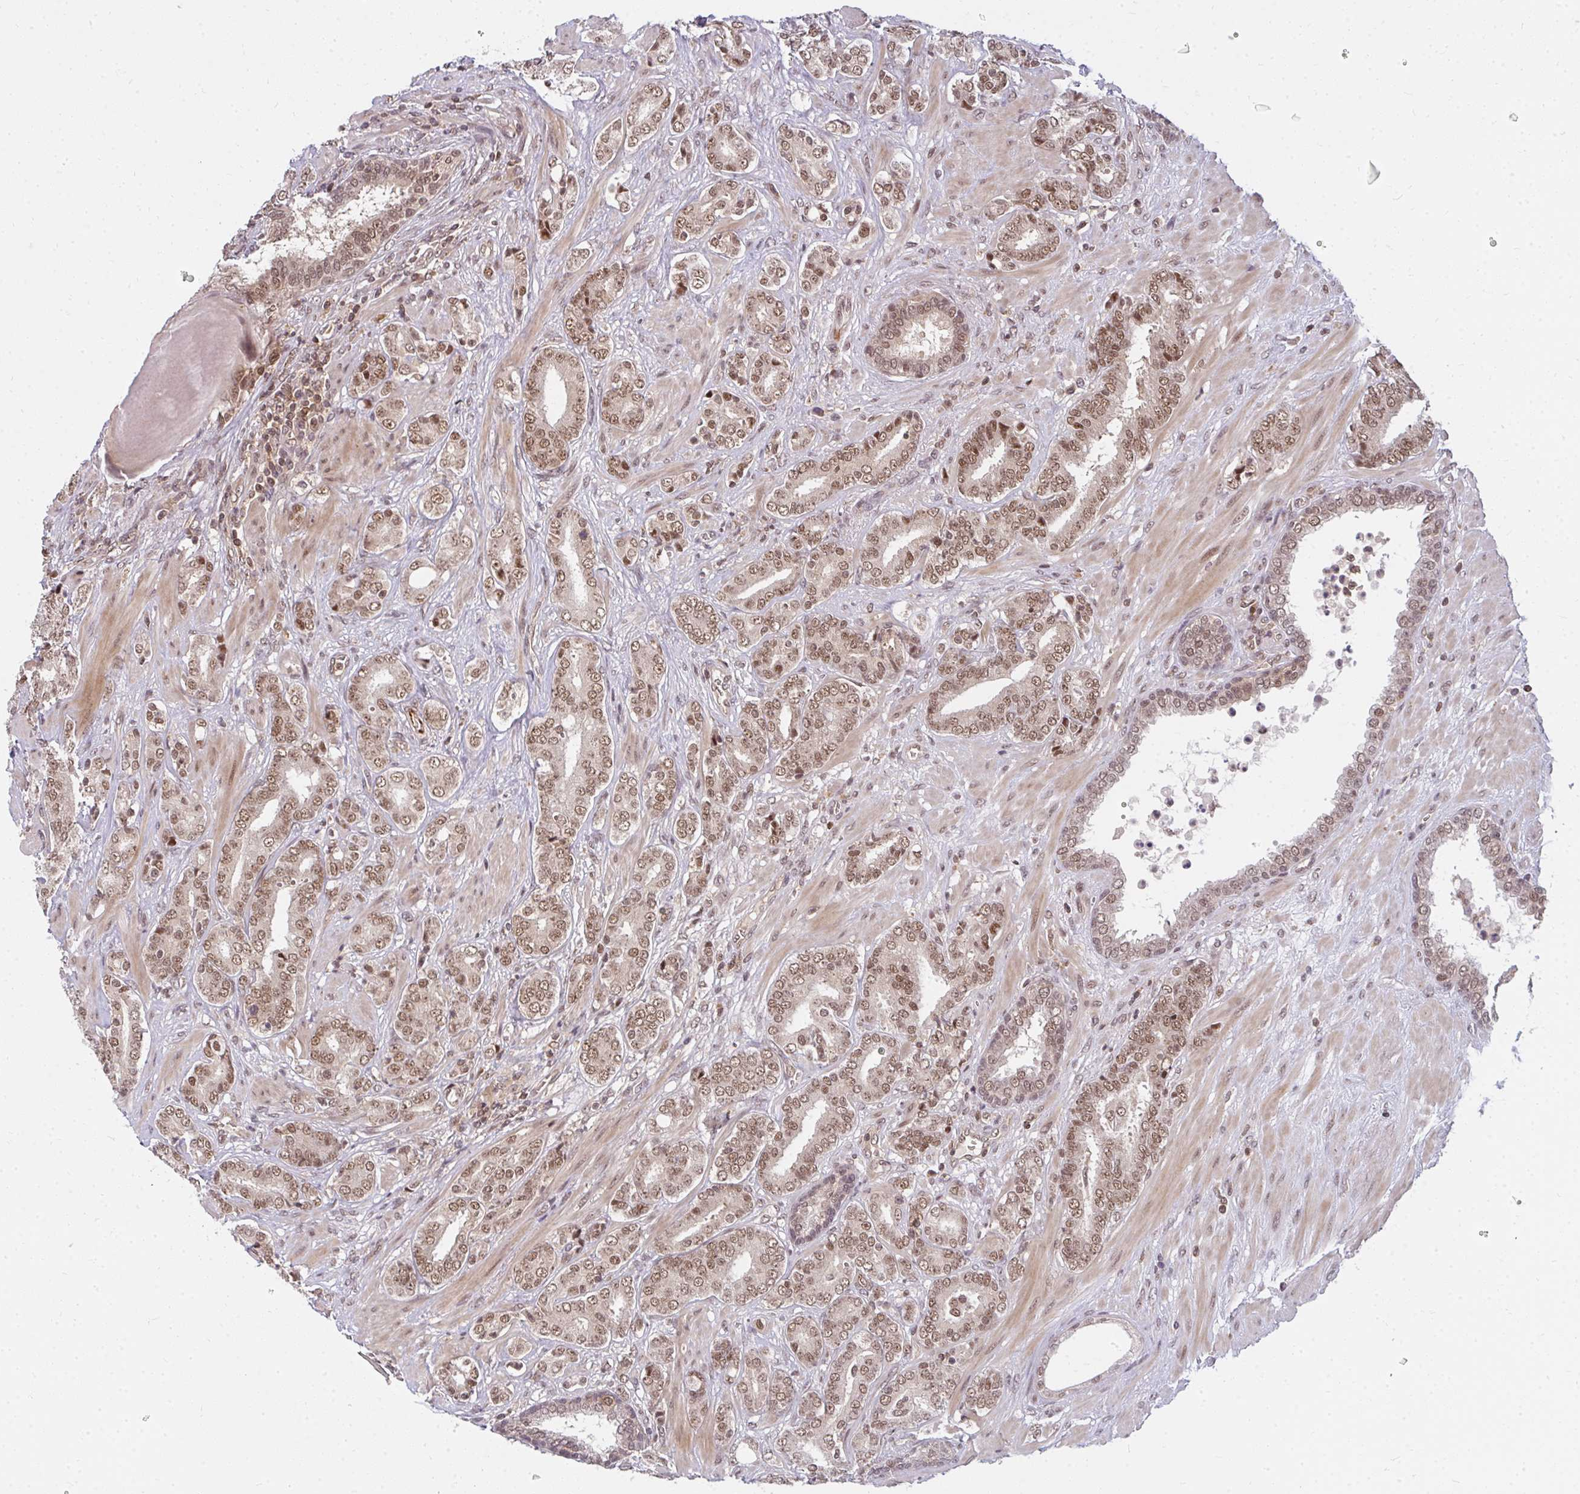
{"staining": {"intensity": "moderate", "quantity": ">75%", "location": "nuclear"}, "tissue": "prostate cancer", "cell_type": "Tumor cells", "image_type": "cancer", "snomed": [{"axis": "morphology", "description": "Adenocarcinoma, High grade"}, {"axis": "topography", "description": "Prostate"}], "caption": "Tumor cells display moderate nuclear positivity in about >75% of cells in prostate cancer.", "gene": "GTF3C6", "patient": {"sex": "male", "age": 62}}